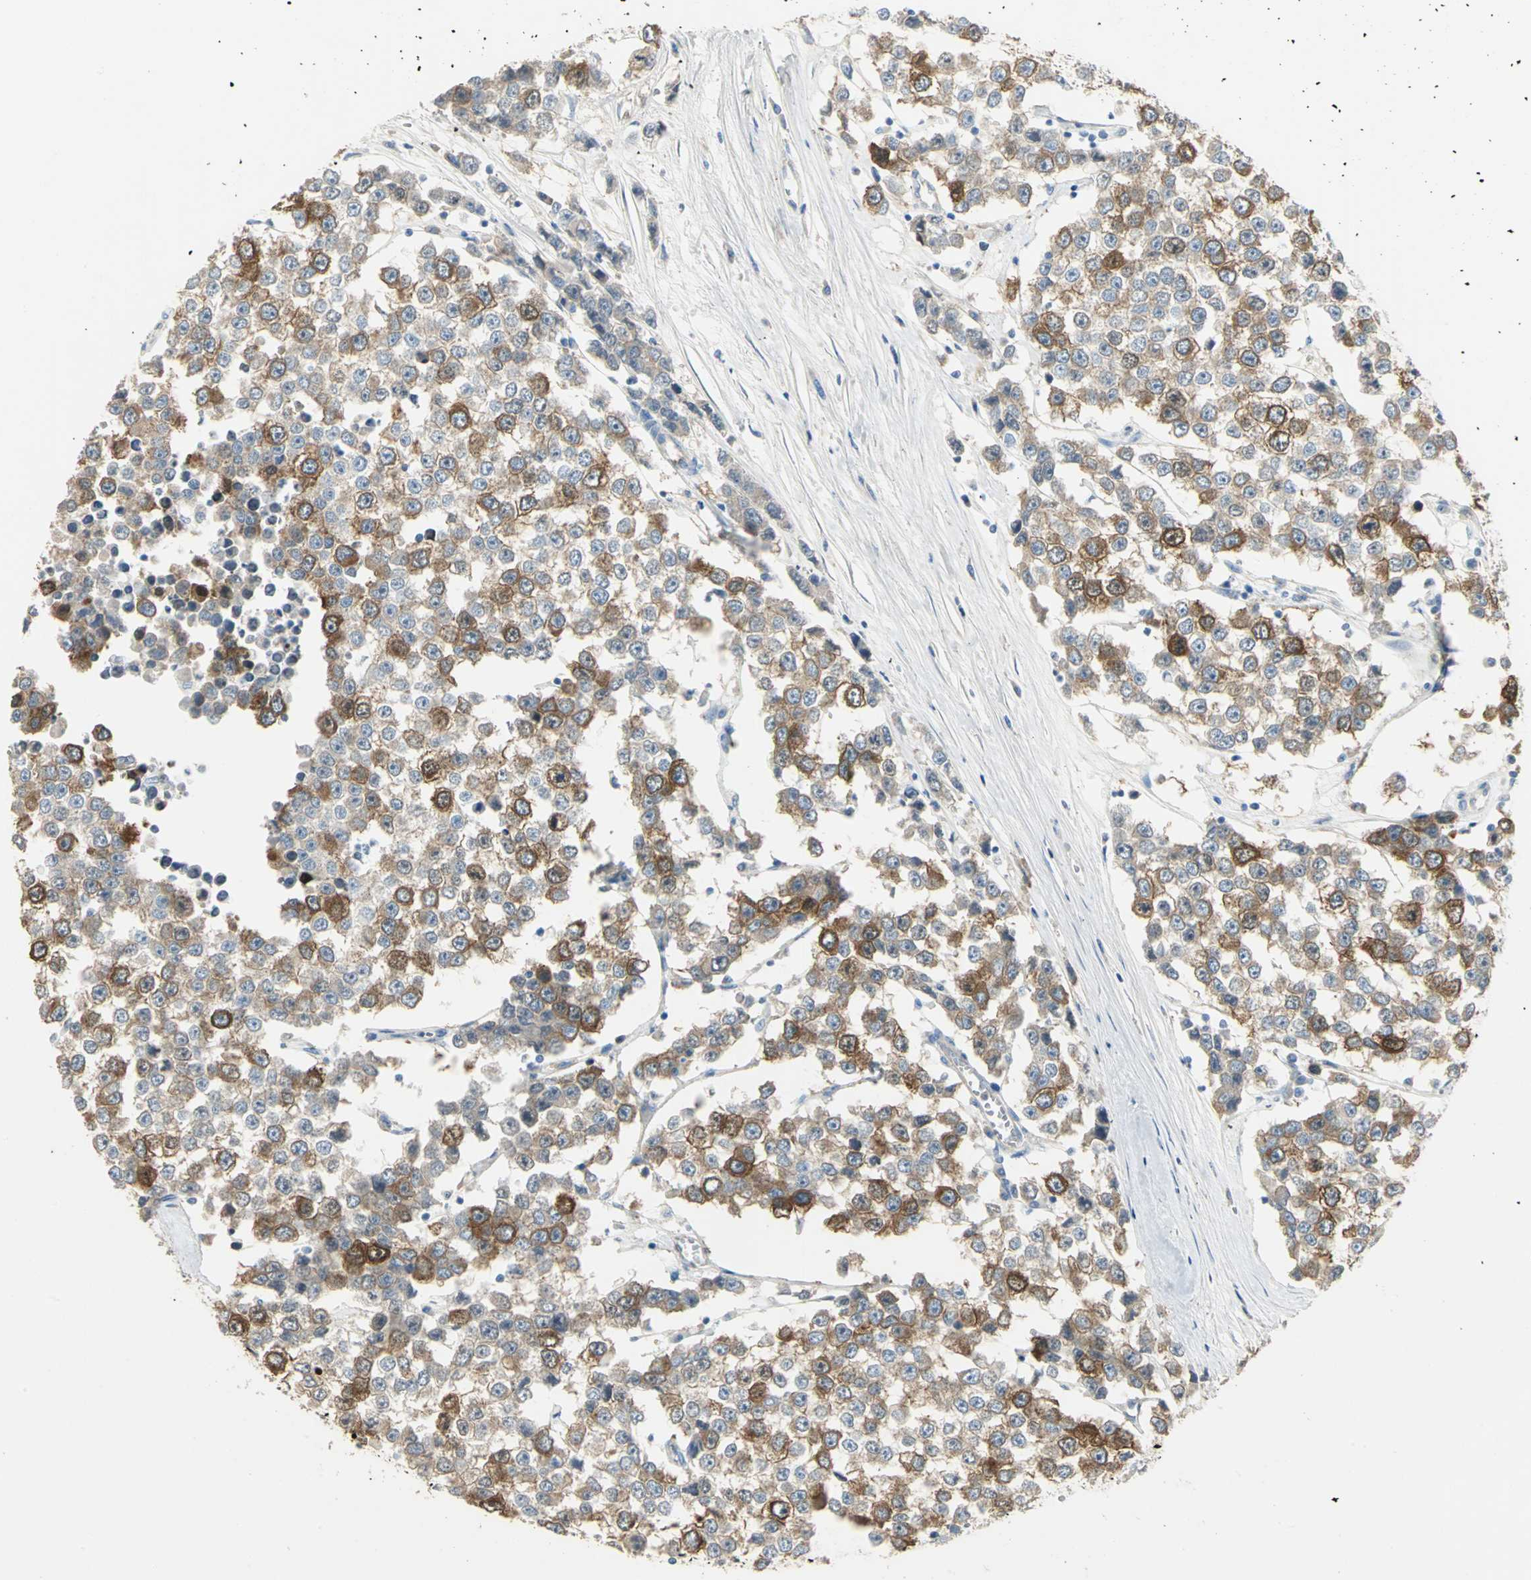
{"staining": {"intensity": "strong", "quantity": "25%-75%", "location": "cytoplasmic/membranous"}, "tissue": "testis cancer", "cell_type": "Tumor cells", "image_type": "cancer", "snomed": [{"axis": "morphology", "description": "Seminoma, NOS"}, {"axis": "morphology", "description": "Carcinoma, Embryonal, NOS"}, {"axis": "topography", "description": "Testis"}], "caption": "Protein staining shows strong cytoplasmic/membranous positivity in about 25%-75% of tumor cells in seminoma (testis). (Stains: DAB (3,3'-diaminobenzidine) in brown, nuclei in blue, Microscopy: brightfield microscopy at high magnification).", "gene": "DLGAP5", "patient": {"sex": "male", "age": 52}}